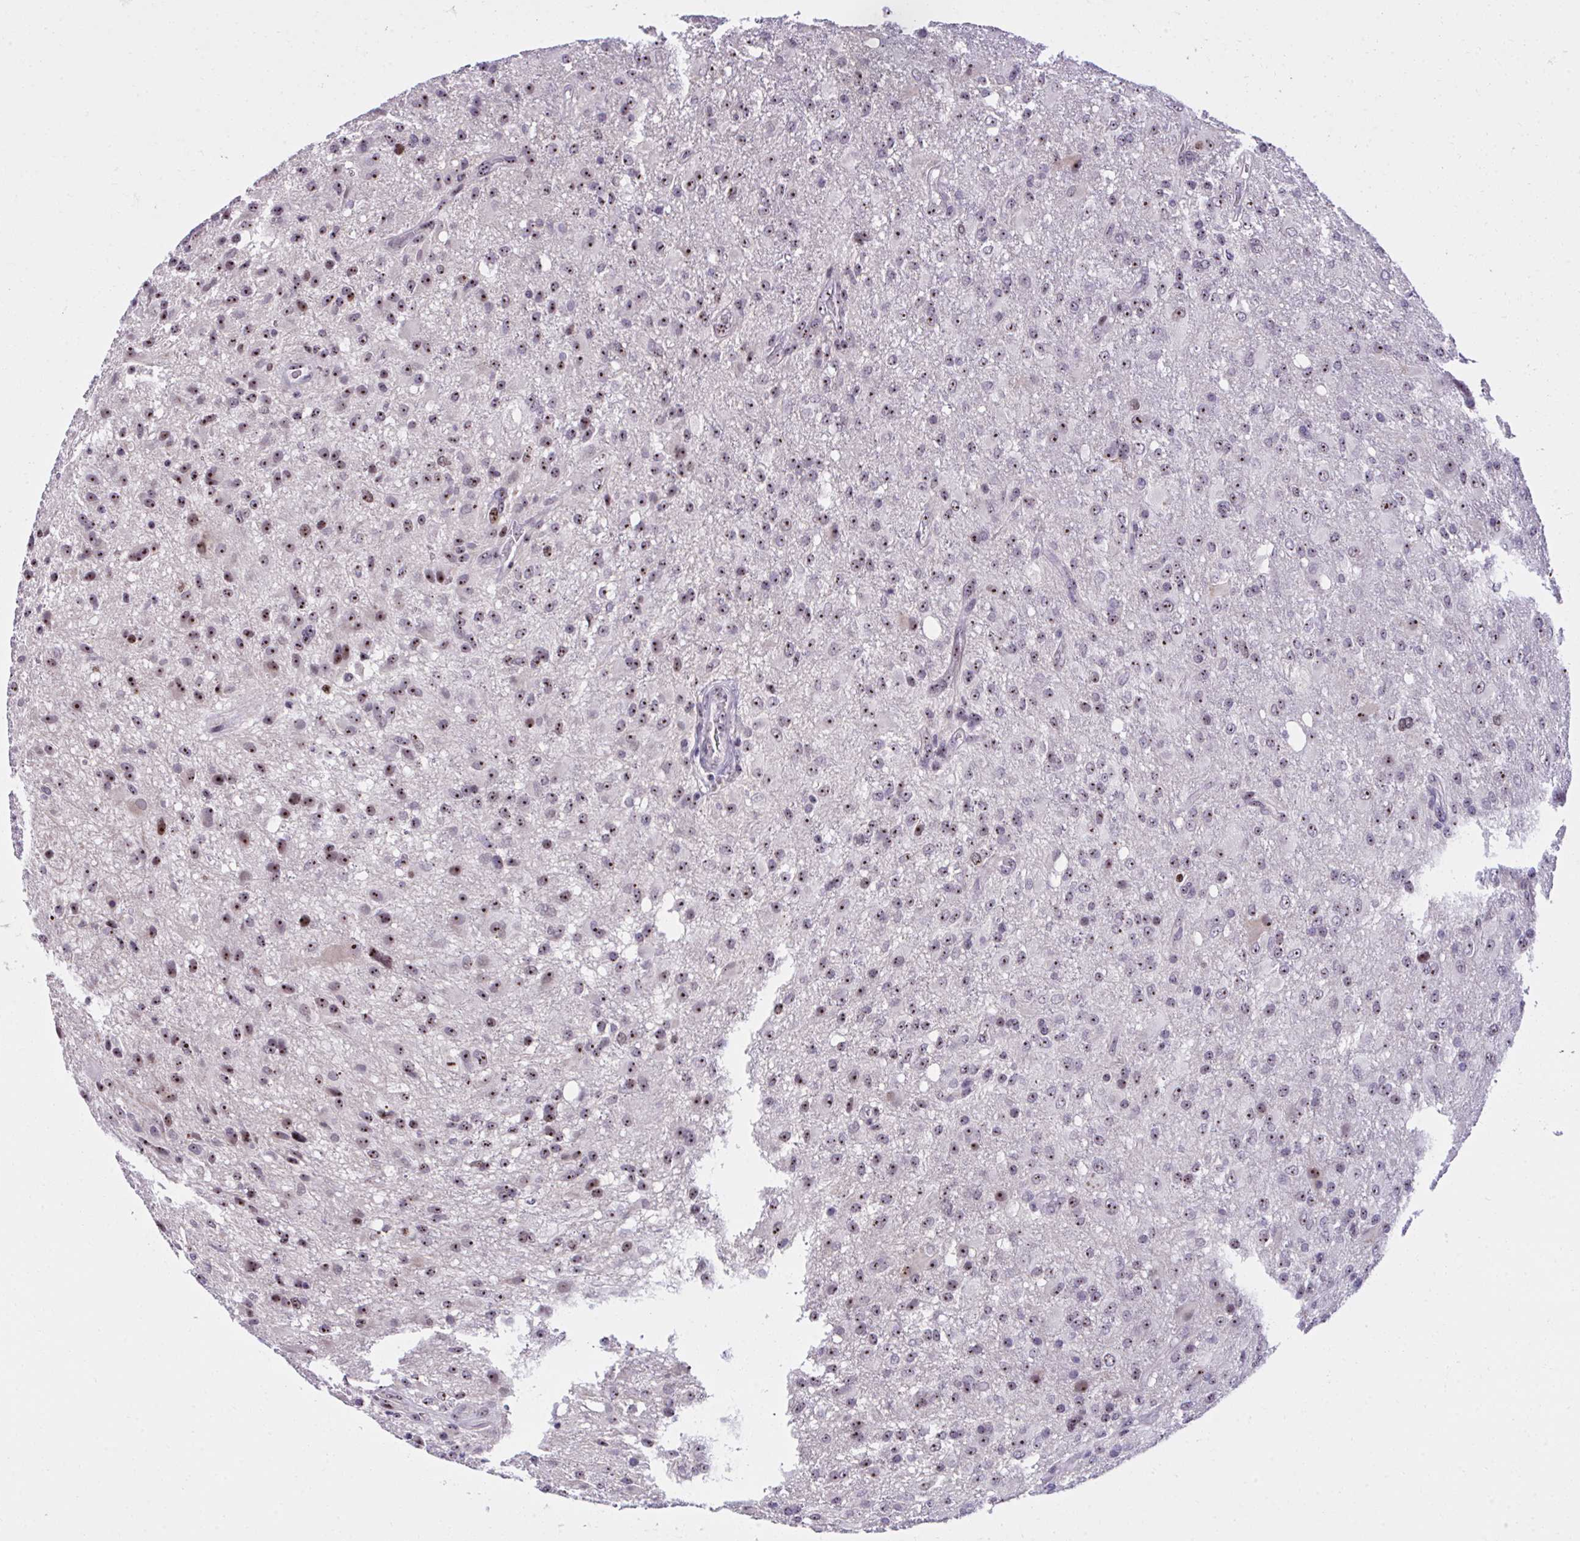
{"staining": {"intensity": "strong", "quantity": ">75%", "location": "nuclear"}, "tissue": "glioma", "cell_type": "Tumor cells", "image_type": "cancer", "snomed": [{"axis": "morphology", "description": "Glioma, malignant, High grade"}, {"axis": "topography", "description": "Brain"}], "caption": "A photomicrograph showing strong nuclear staining in approximately >75% of tumor cells in malignant high-grade glioma, as visualized by brown immunohistochemical staining.", "gene": "CEP72", "patient": {"sex": "male", "age": 53}}